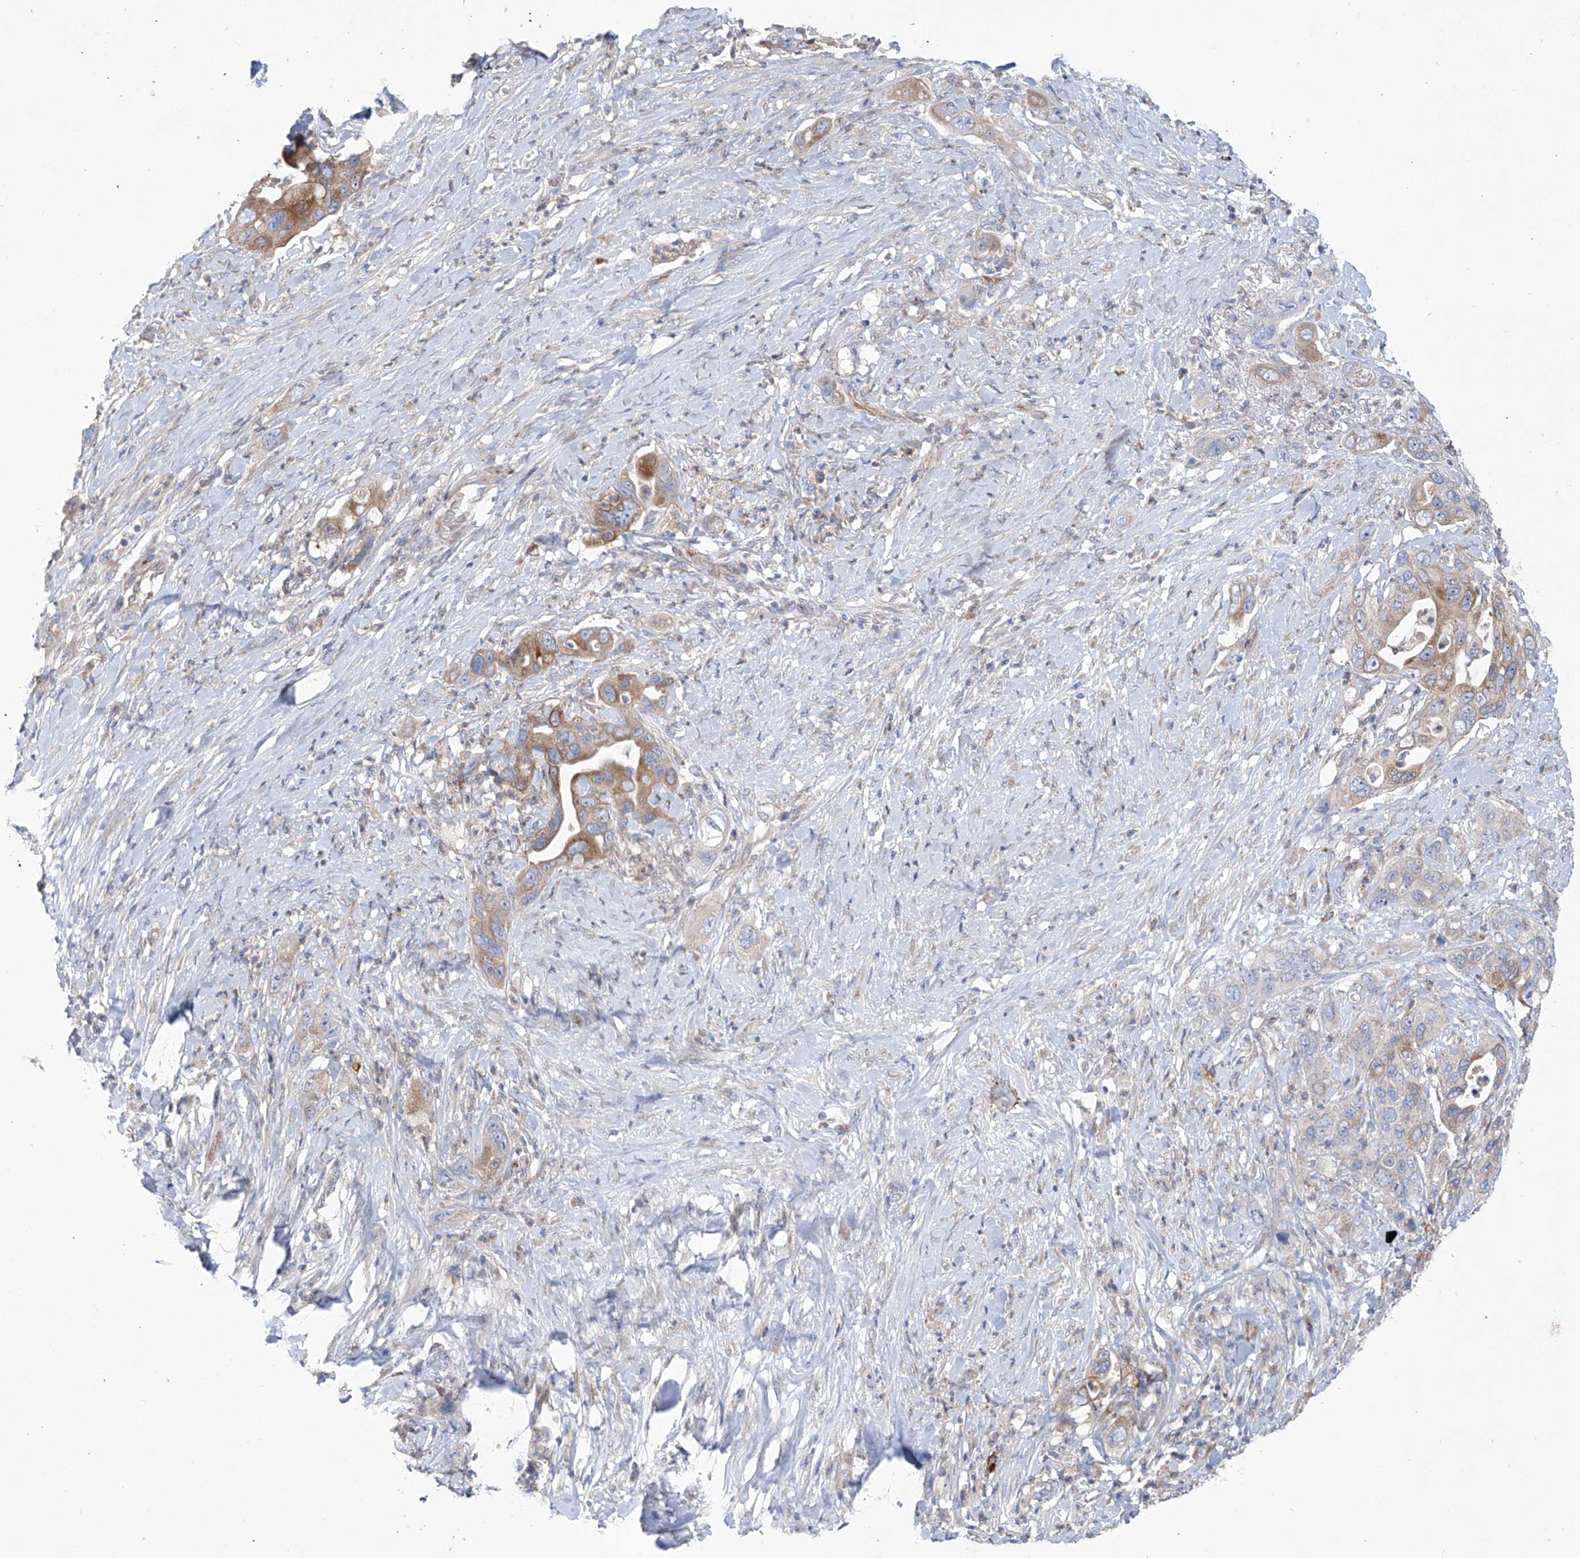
{"staining": {"intensity": "moderate", "quantity": "25%-75%", "location": "cytoplasmic/membranous"}, "tissue": "pancreatic cancer", "cell_type": "Tumor cells", "image_type": "cancer", "snomed": [{"axis": "morphology", "description": "Adenocarcinoma, NOS"}, {"axis": "topography", "description": "Pancreas"}], "caption": "There is medium levels of moderate cytoplasmic/membranous staining in tumor cells of adenocarcinoma (pancreatic), as demonstrated by immunohistochemical staining (brown color).", "gene": "KLC4", "patient": {"sex": "female", "age": 71}}